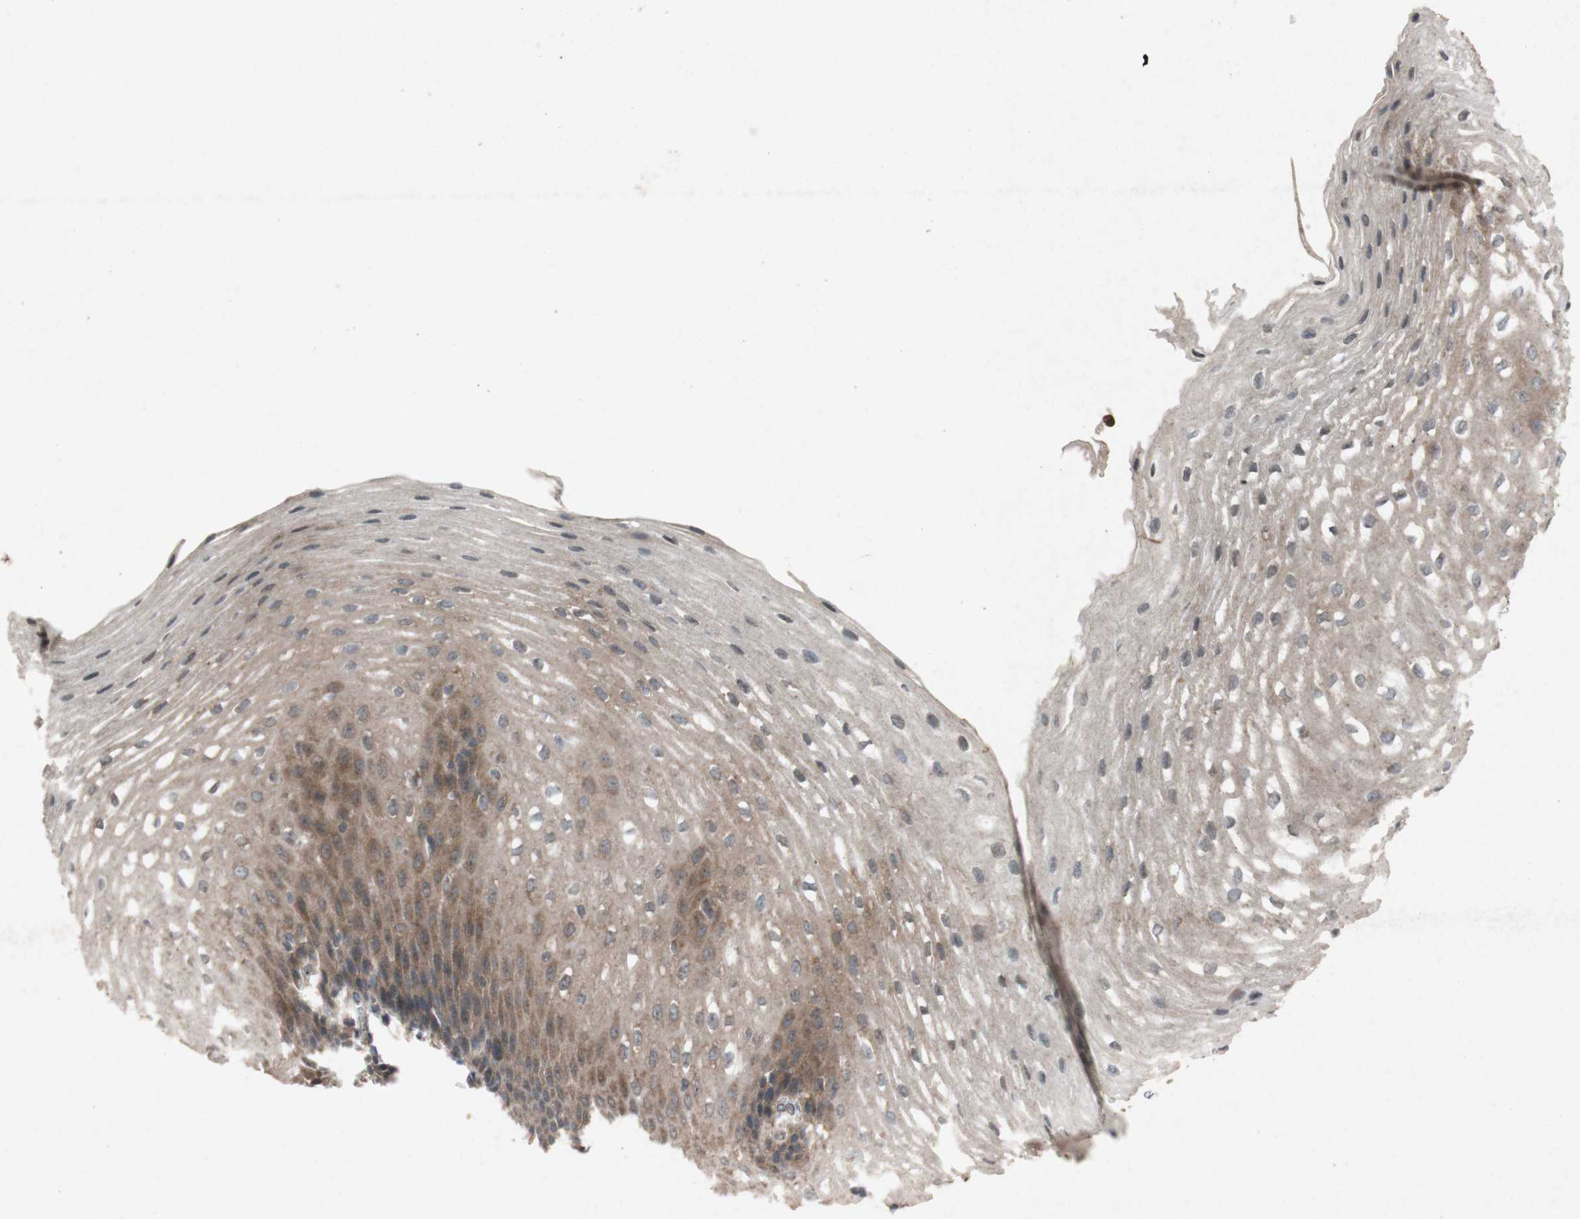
{"staining": {"intensity": "moderate", "quantity": ">75%", "location": "cytoplasmic/membranous"}, "tissue": "esophagus", "cell_type": "Squamous epithelial cells", "image_type": "normal", "snomed": [{"axis": "morphology", "description": "Normal tissue, NOS"}, {"axis": "topography", "description": "Esophagus"}], "caption": "Esophagus stained with immunohistochemistry (IHC) reveals moderate cytoplasmic/membranous staining in approximately >75% of squamous epithelial cells.", "gene": "ATP6V1F", "patient": {"sex": "male", "age": 48}}